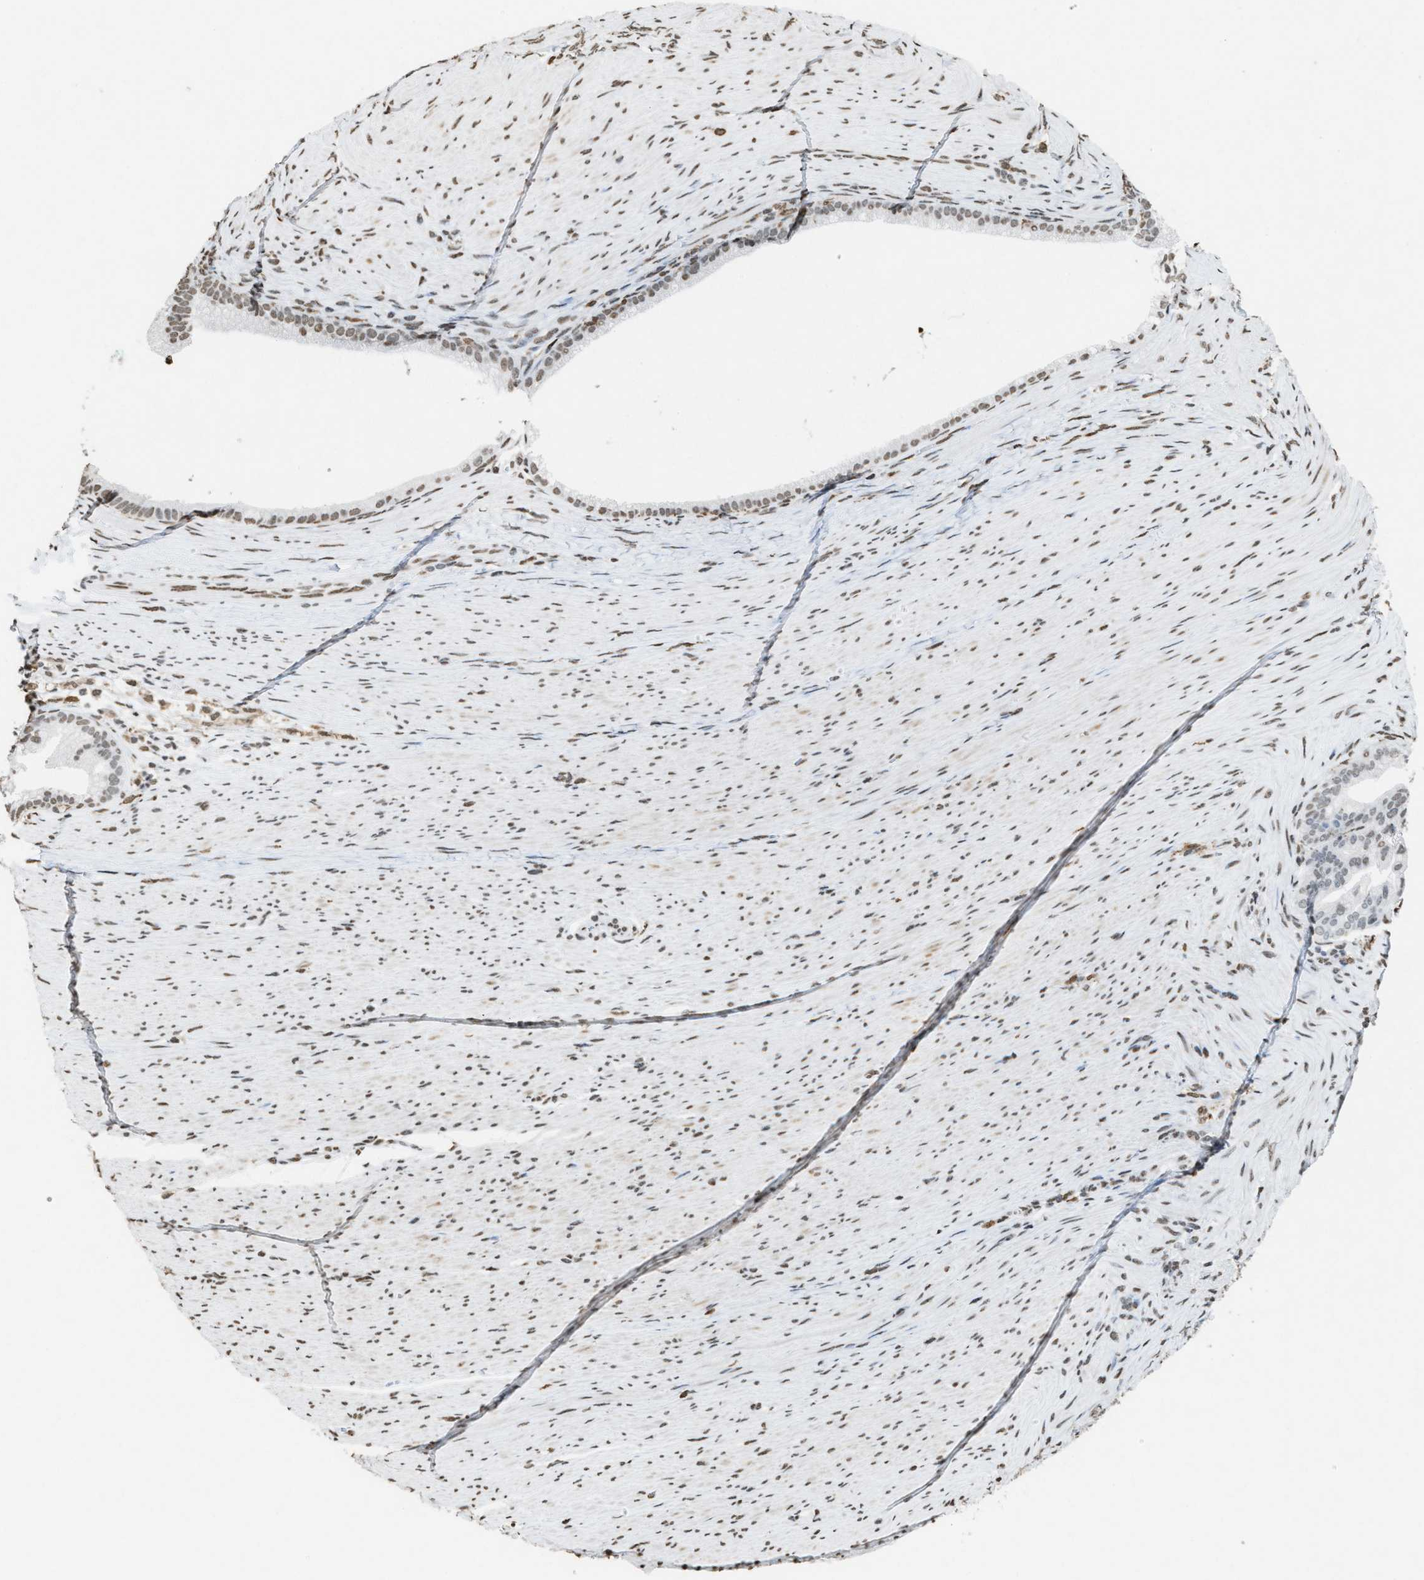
{"staining": {"intensity": "weak", "quantity": "<25%", "location": "nuclear"}, "tissue": "pancreatic cancer", "cell_type": "Tumor cells", "image_type": "cancer", "snomed": [{"axis": "morphology", "description": "Adenocarcinoma, NOS"}, {"axis": "topography", "description": "Pancreas"}], "caption": "Human pancreatic cancer stained for a protein using immunohistochemistry (IHC) demonstrates no staining in tumor cells.", "gene": "NUP88", "patient": {"sex": "male", "age": 69}}